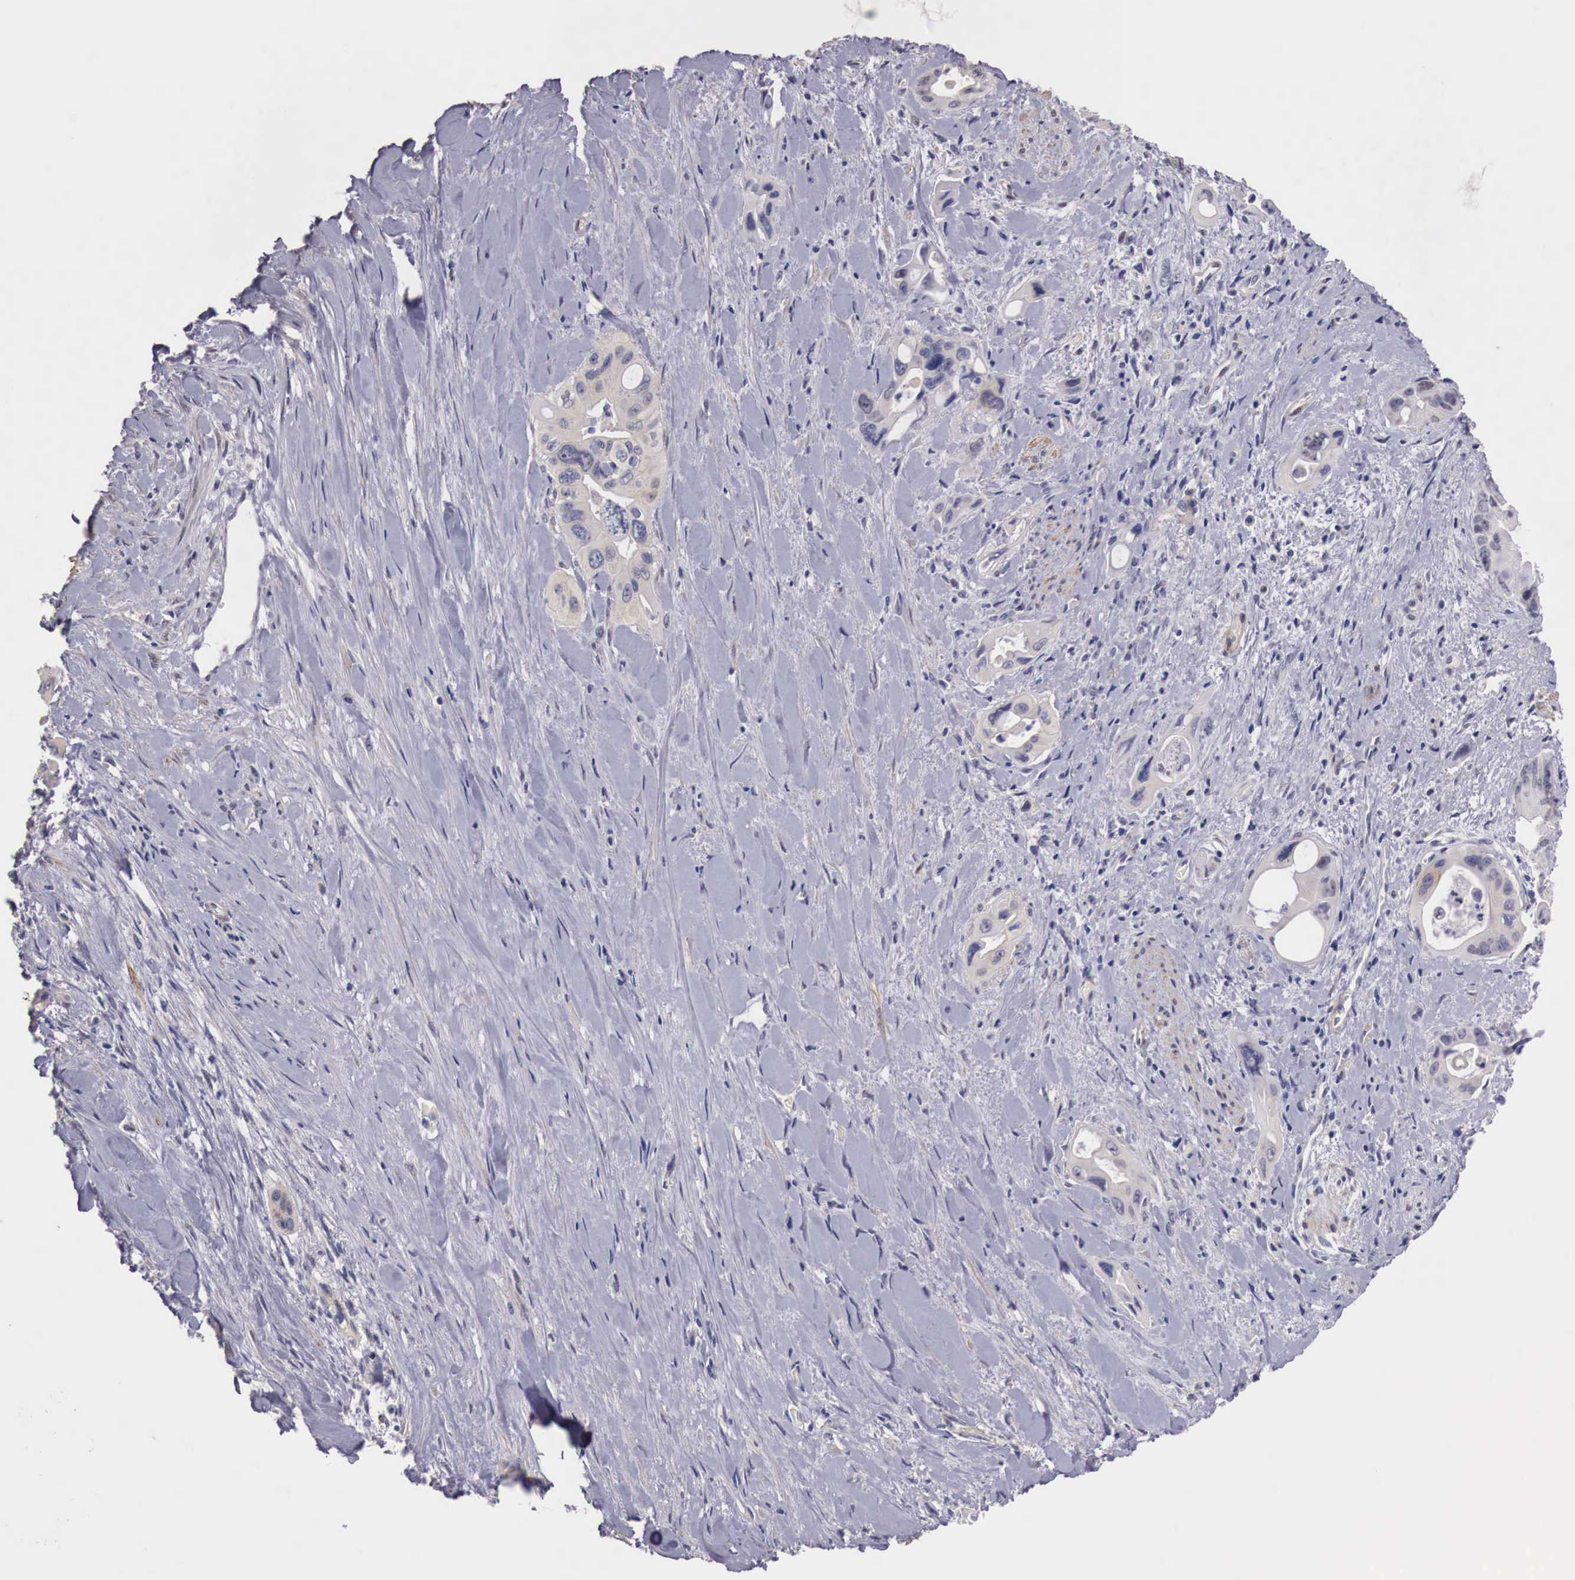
{"staining": {"intensity": "negative", "quantity": "none", "location": "none"}, "tissue": "pancreatic cancer", "cell_type": "Tumor cells", "image_type": "cancer", "snomed": [{"axis": "morphology", "description": "Adenocarcinoma, NOS"}, {"axis": "topography", "description": "Pancreas"}], "caption": "DAB immunohistochemical staining of human pancreatic adenocarcinoma displays no significant positivity in tumor cells.", "gene": "ENOX2", "patient": {"sex": "male", "age": 77}}